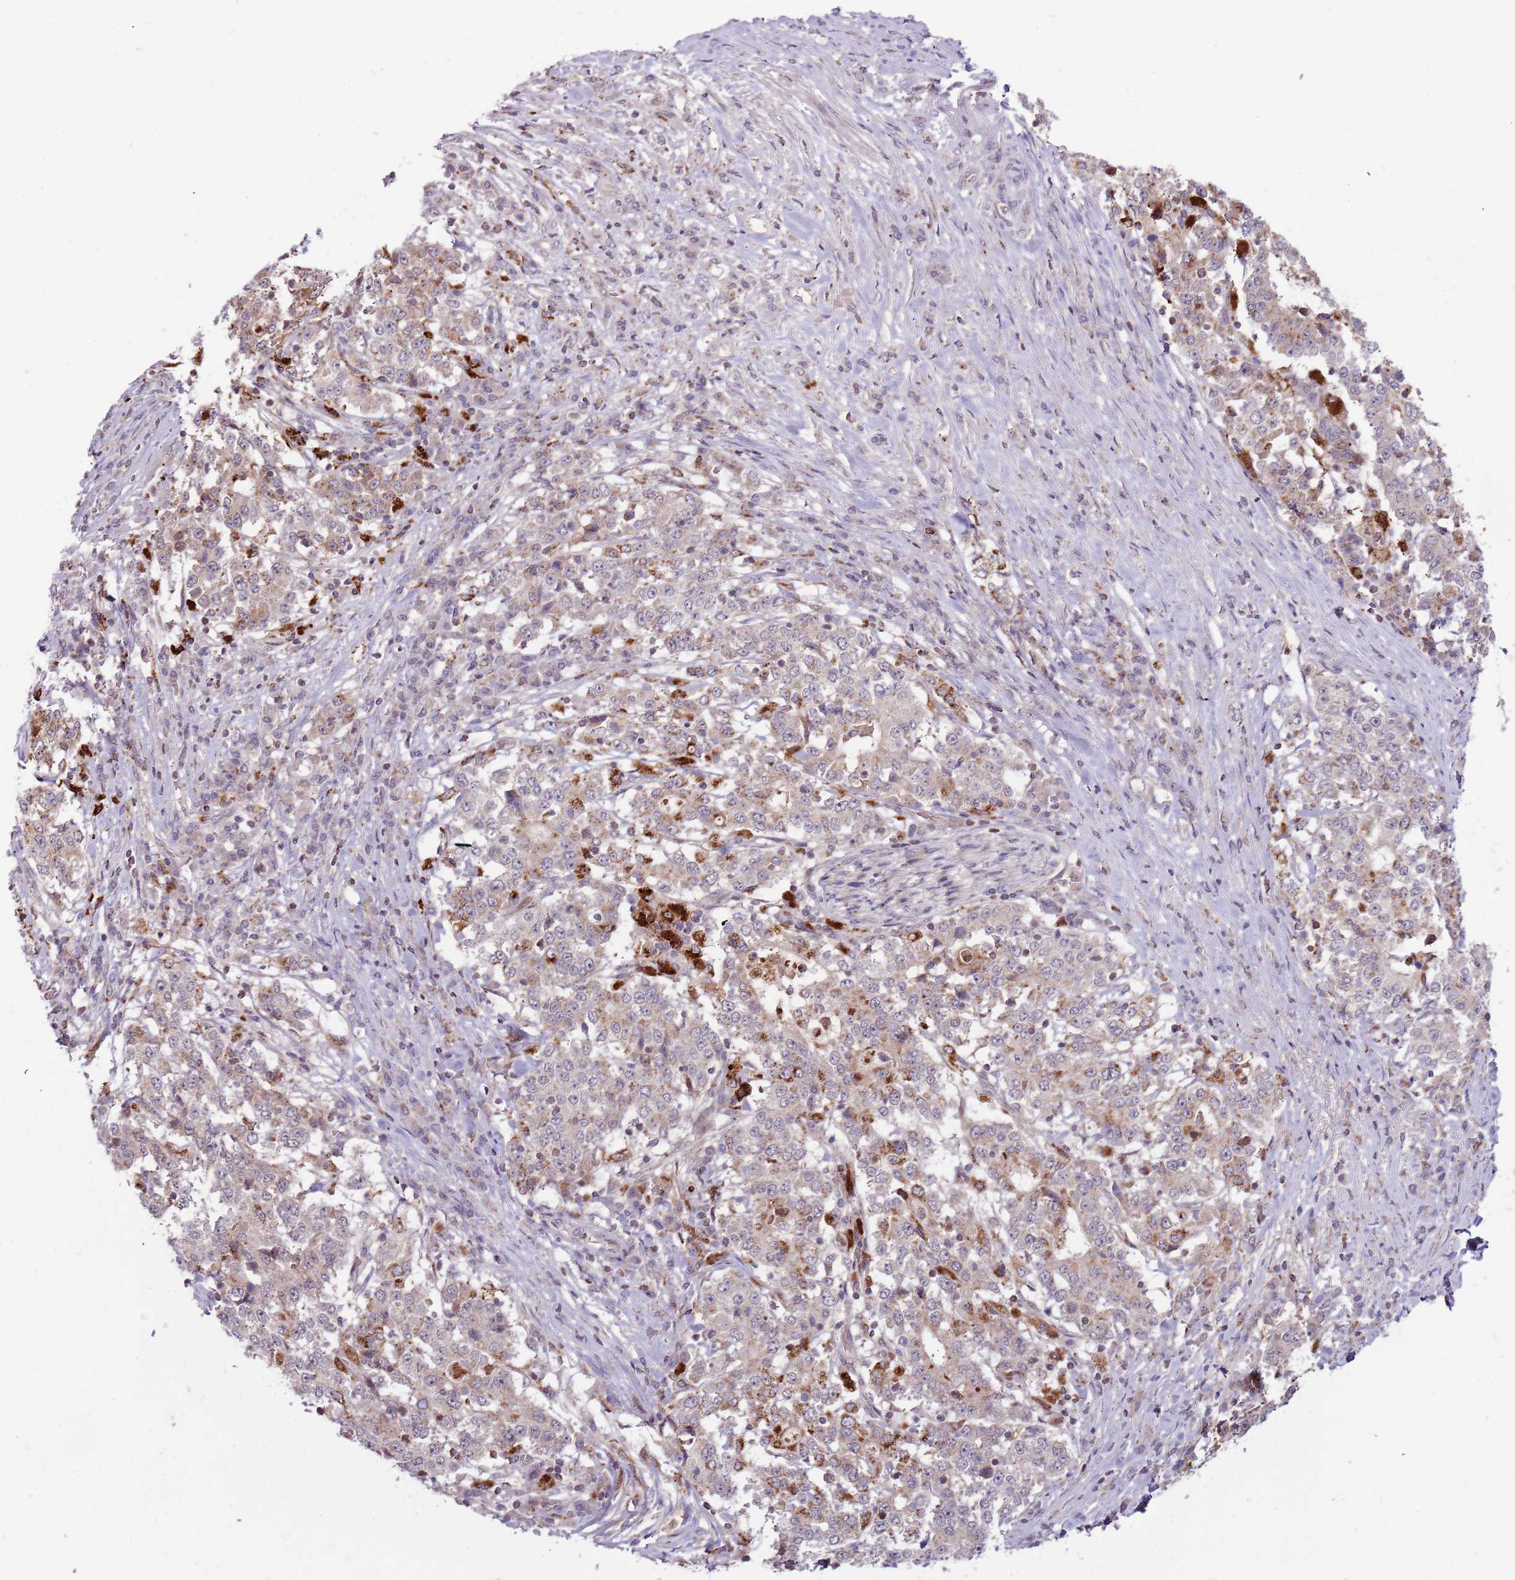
{"staining": {"intensity": "moderate", "quantity": "<25%", "location": "cytoplasmic/membranous"}, "tissue": "stomach cancer", "cell_type": "Tumor cells", "image_type": "cancer", "snomed": [{"axis": "morphology", "description": "Adenocarcinoma, NOS"}, {"axis": "topography", "description": "Stomach"}], "caption": "Protein staining of stomach adenocarcinoma tissue exhibits moderate cytoplasmic/membranous positivity in approximately <25% of tumor cells.", "gene": "ULK3", "patient": {"sex": "male", "age": 59}}